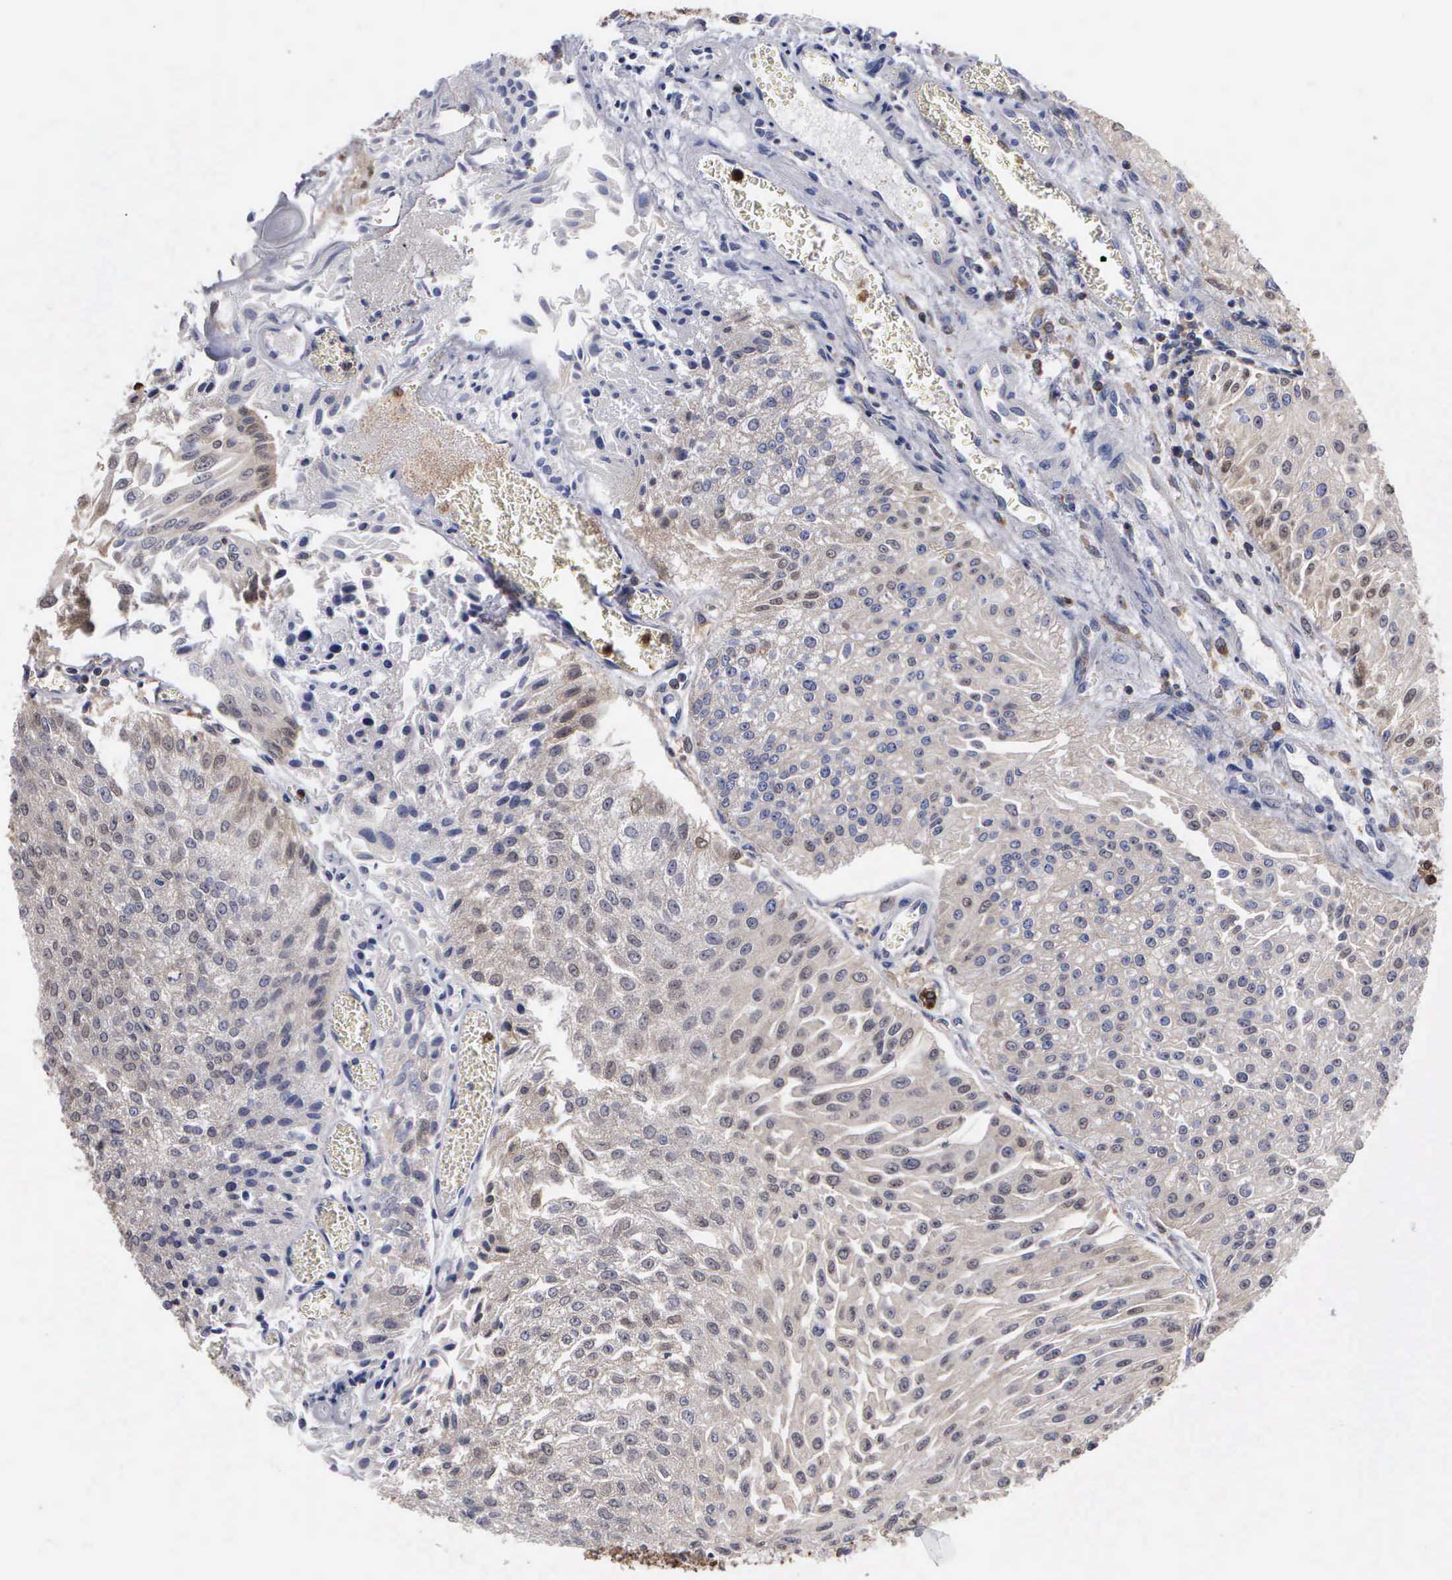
{"staining": {"intensity": "weak", "quantity": "25%-75%", "location": "cytoplasmic/membranous"}, "tissue": "urothelial cancer", "cell_type": "Tumor cells", "image_type": "cancer", "snomed": [{"axis": "morphology", "description": "Urothelial carcinoma, Low grade"}, {"axis": "topography", "description": "Urinary bladder"}], "caption": "Immunohistochemistry (DAB (3,3'-diaminobenzidine)) staining of human urothelial cancer displays weak cytoplasmic/membranous protein expression in about 25%-75% of tumor cells. (DAB = brown stain, brightfield microscopy at high magnification).", "gene": "G6PD", "patient": {"sex": "male", "age": 86}}